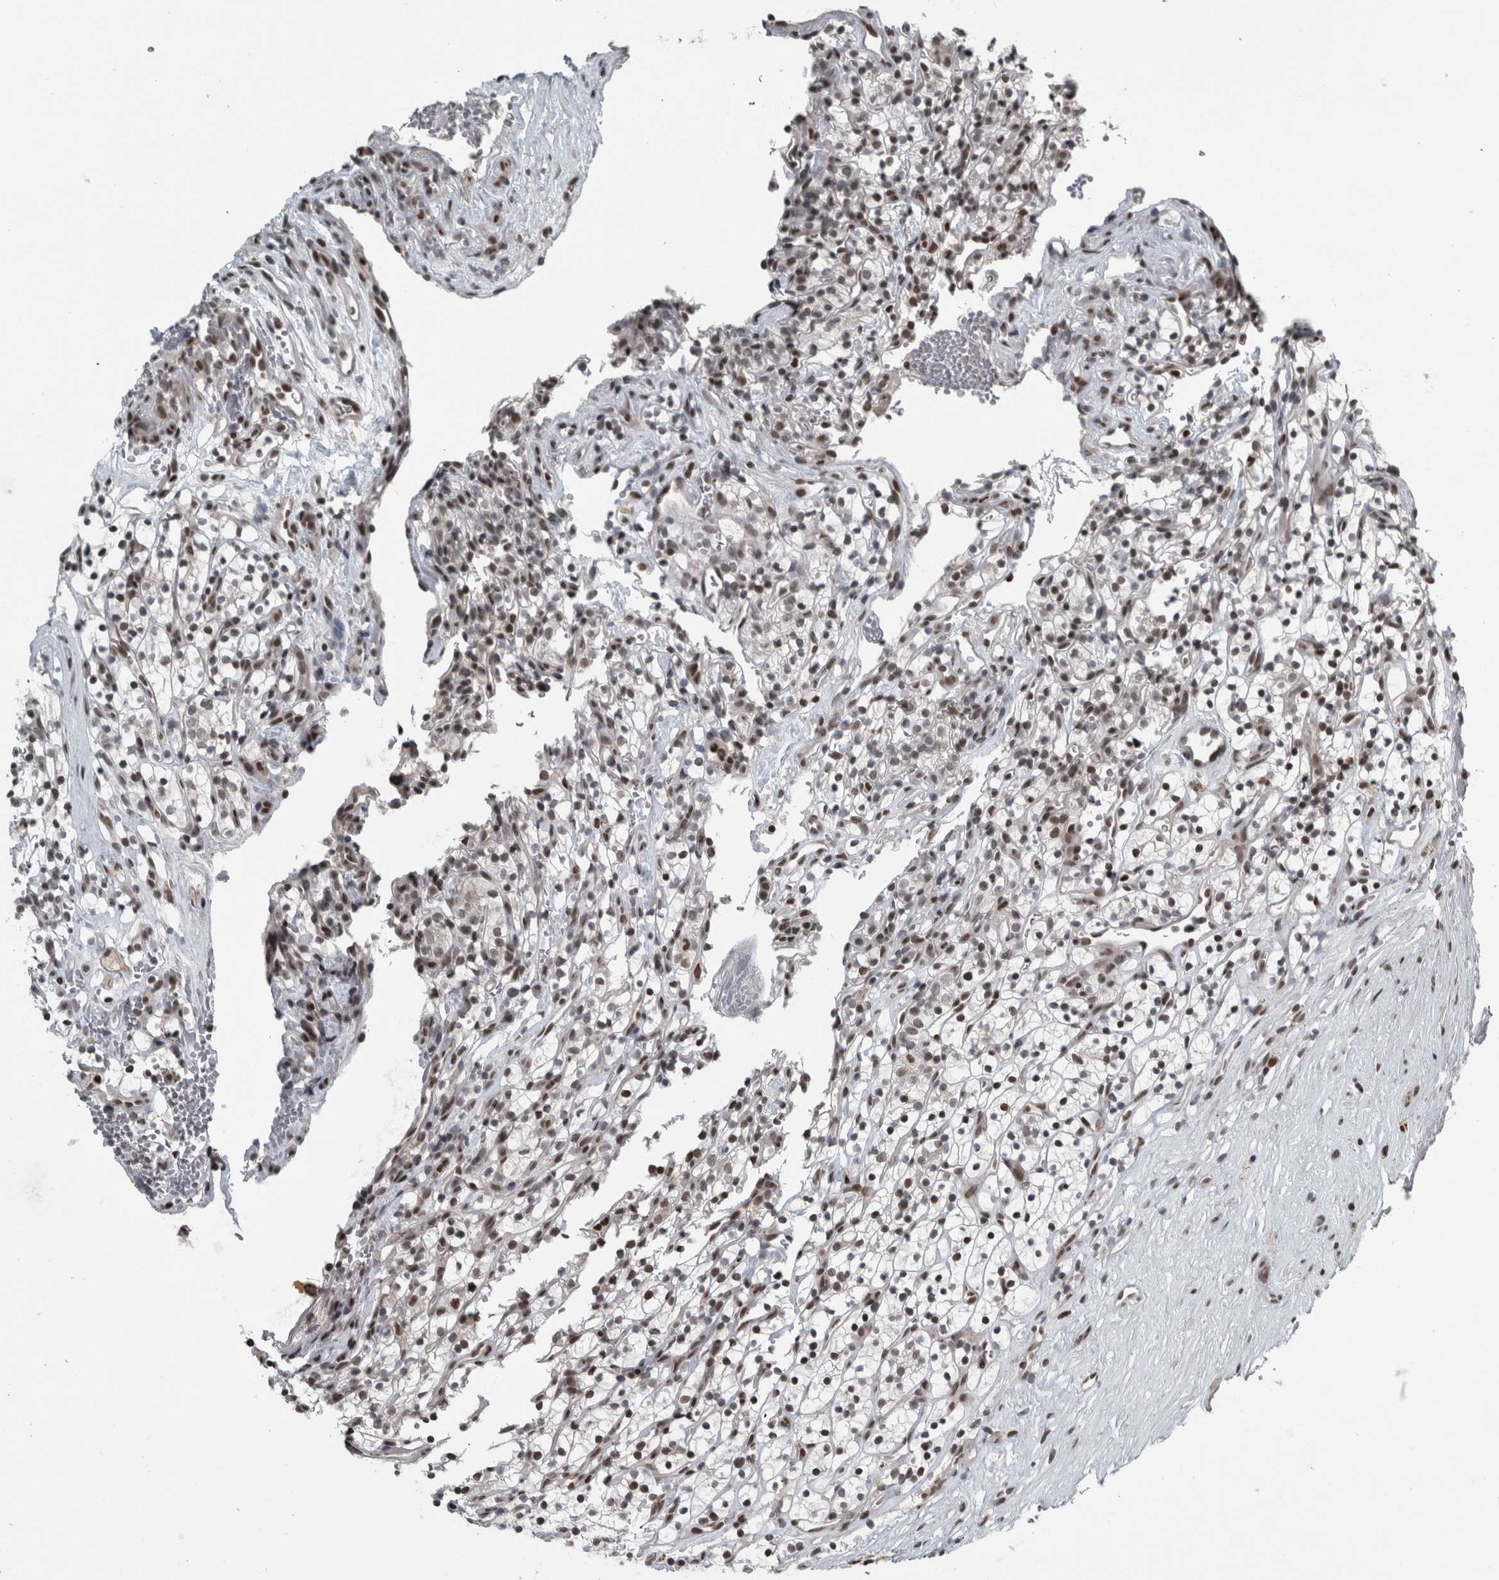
{"staining": {"intensity": "moderate", "quantity": ">75%", "location": "nuclear"}, "tissue": "renal cancer", "cell_type": "Tumor cells", "image_type": "cancer", "snomed": [{"axis": "morphology", "description": "Adenocarcinoma, NOS"}, {"axis": "topography", "description": "Kidney"}], "caption": "Immunohistochemistry (IHC) photomicrograph of neoplastic tissue: renal cancer (adenocarcinoma) stained using immunohistochemistry (IHC) exhibits medium levels of moderate protein expression localized specifically in the nuclear of tumor cells, appearing as a nuclear brown color.", "gene": "UNC50", "patient": {"sex": "female", "age": 57}}